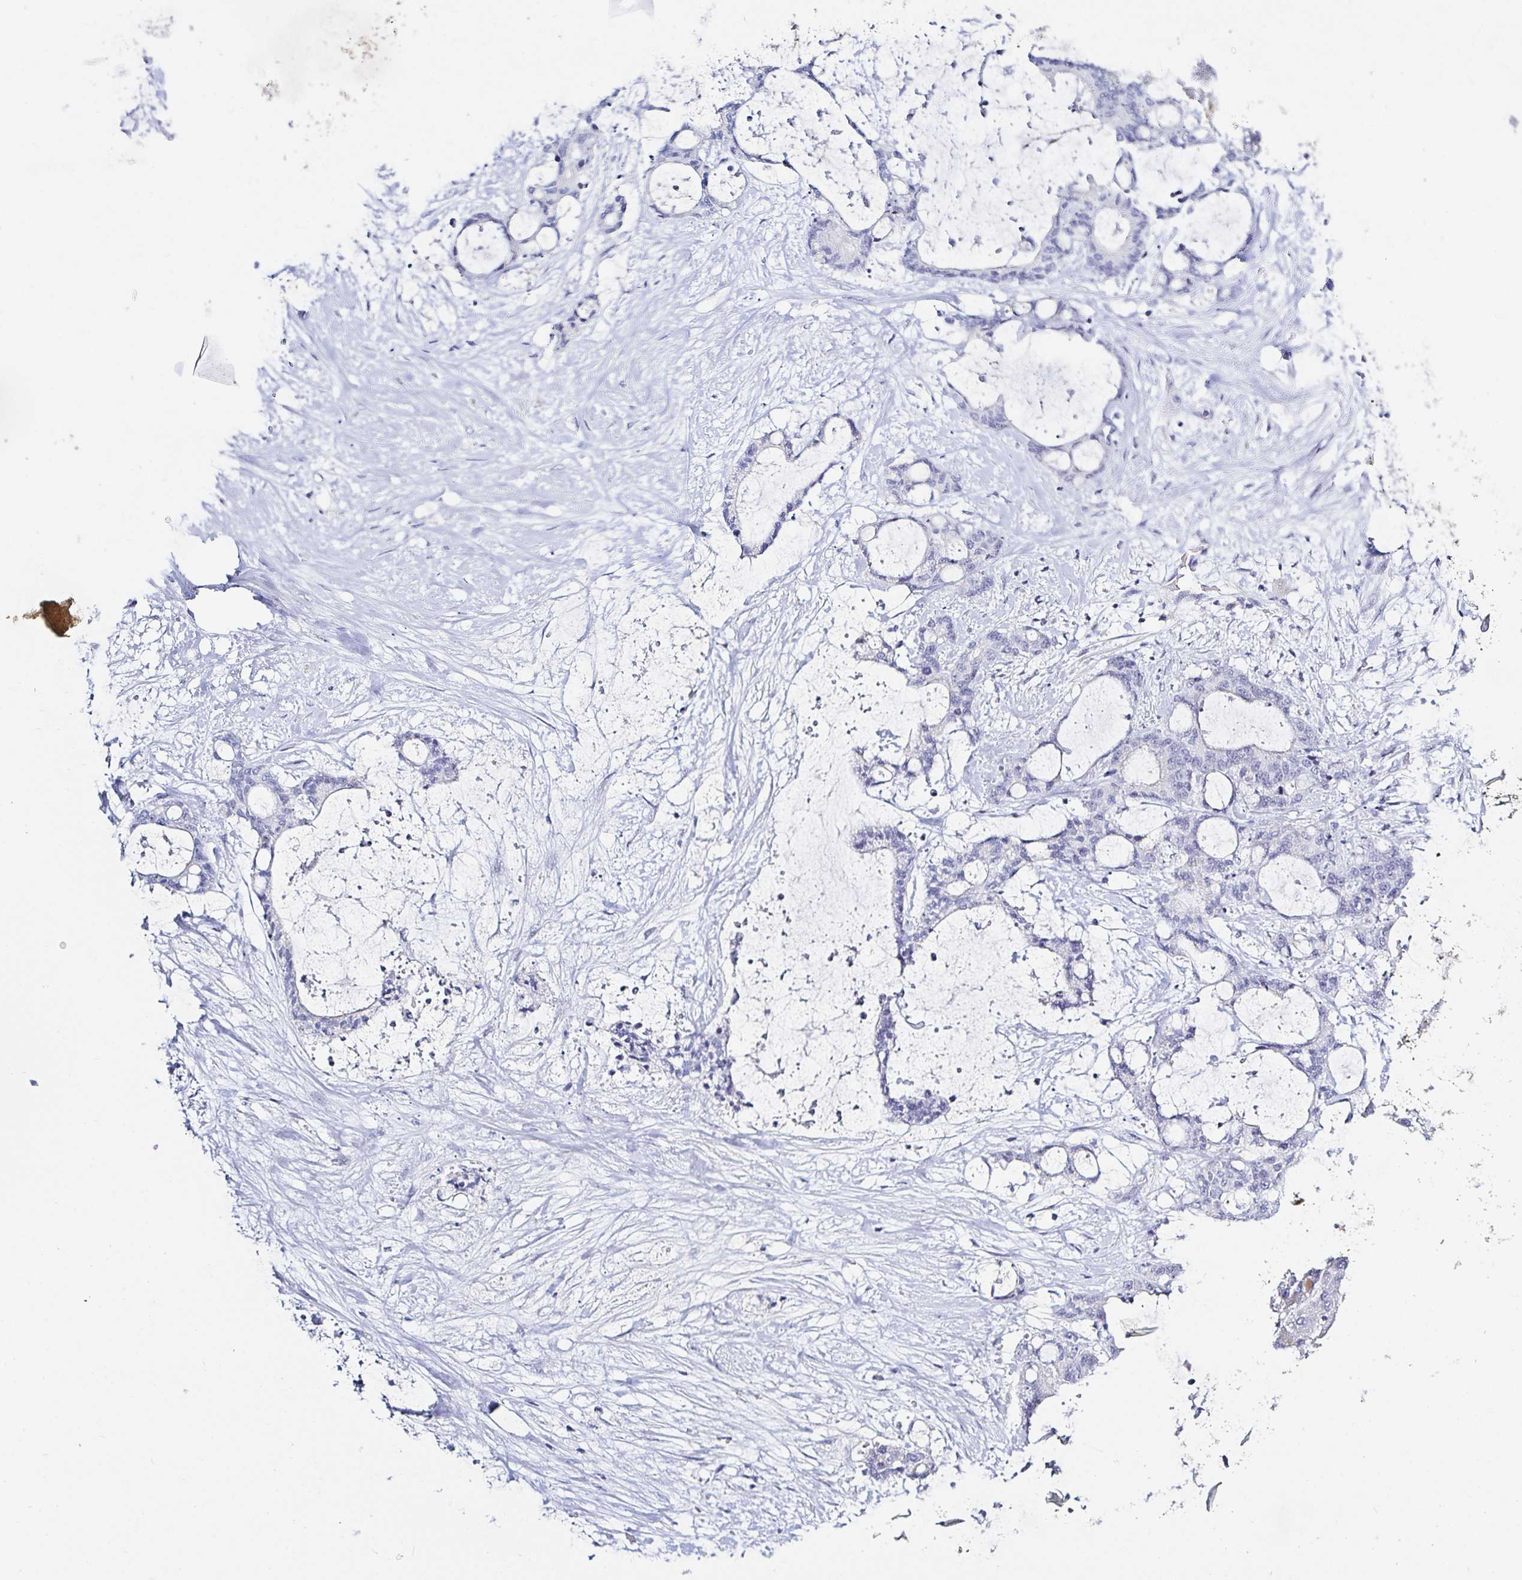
{"staining": {"intensity": "negative", "quantity": "none", "location": "none"}, "tissue": "liver cancer", "cell_type": "Tumor cells", "image_type": "cancer", "snomed": [{"axis": "morphology", "description": "Normal tissue, NOS"}, {"axis": "morphology", "description": "Cholangiocarcinoma"}, {"axis": "topography", "description": "Liver"}, {"axis": "topography", "description": "Peripheral nerve tissue"}], "caption": "Tumor cells show no significant positivity in cholangiocarcinoma (liver).", "gene": "OR10K1", "patient": {"sex": "female", "age": 73}}